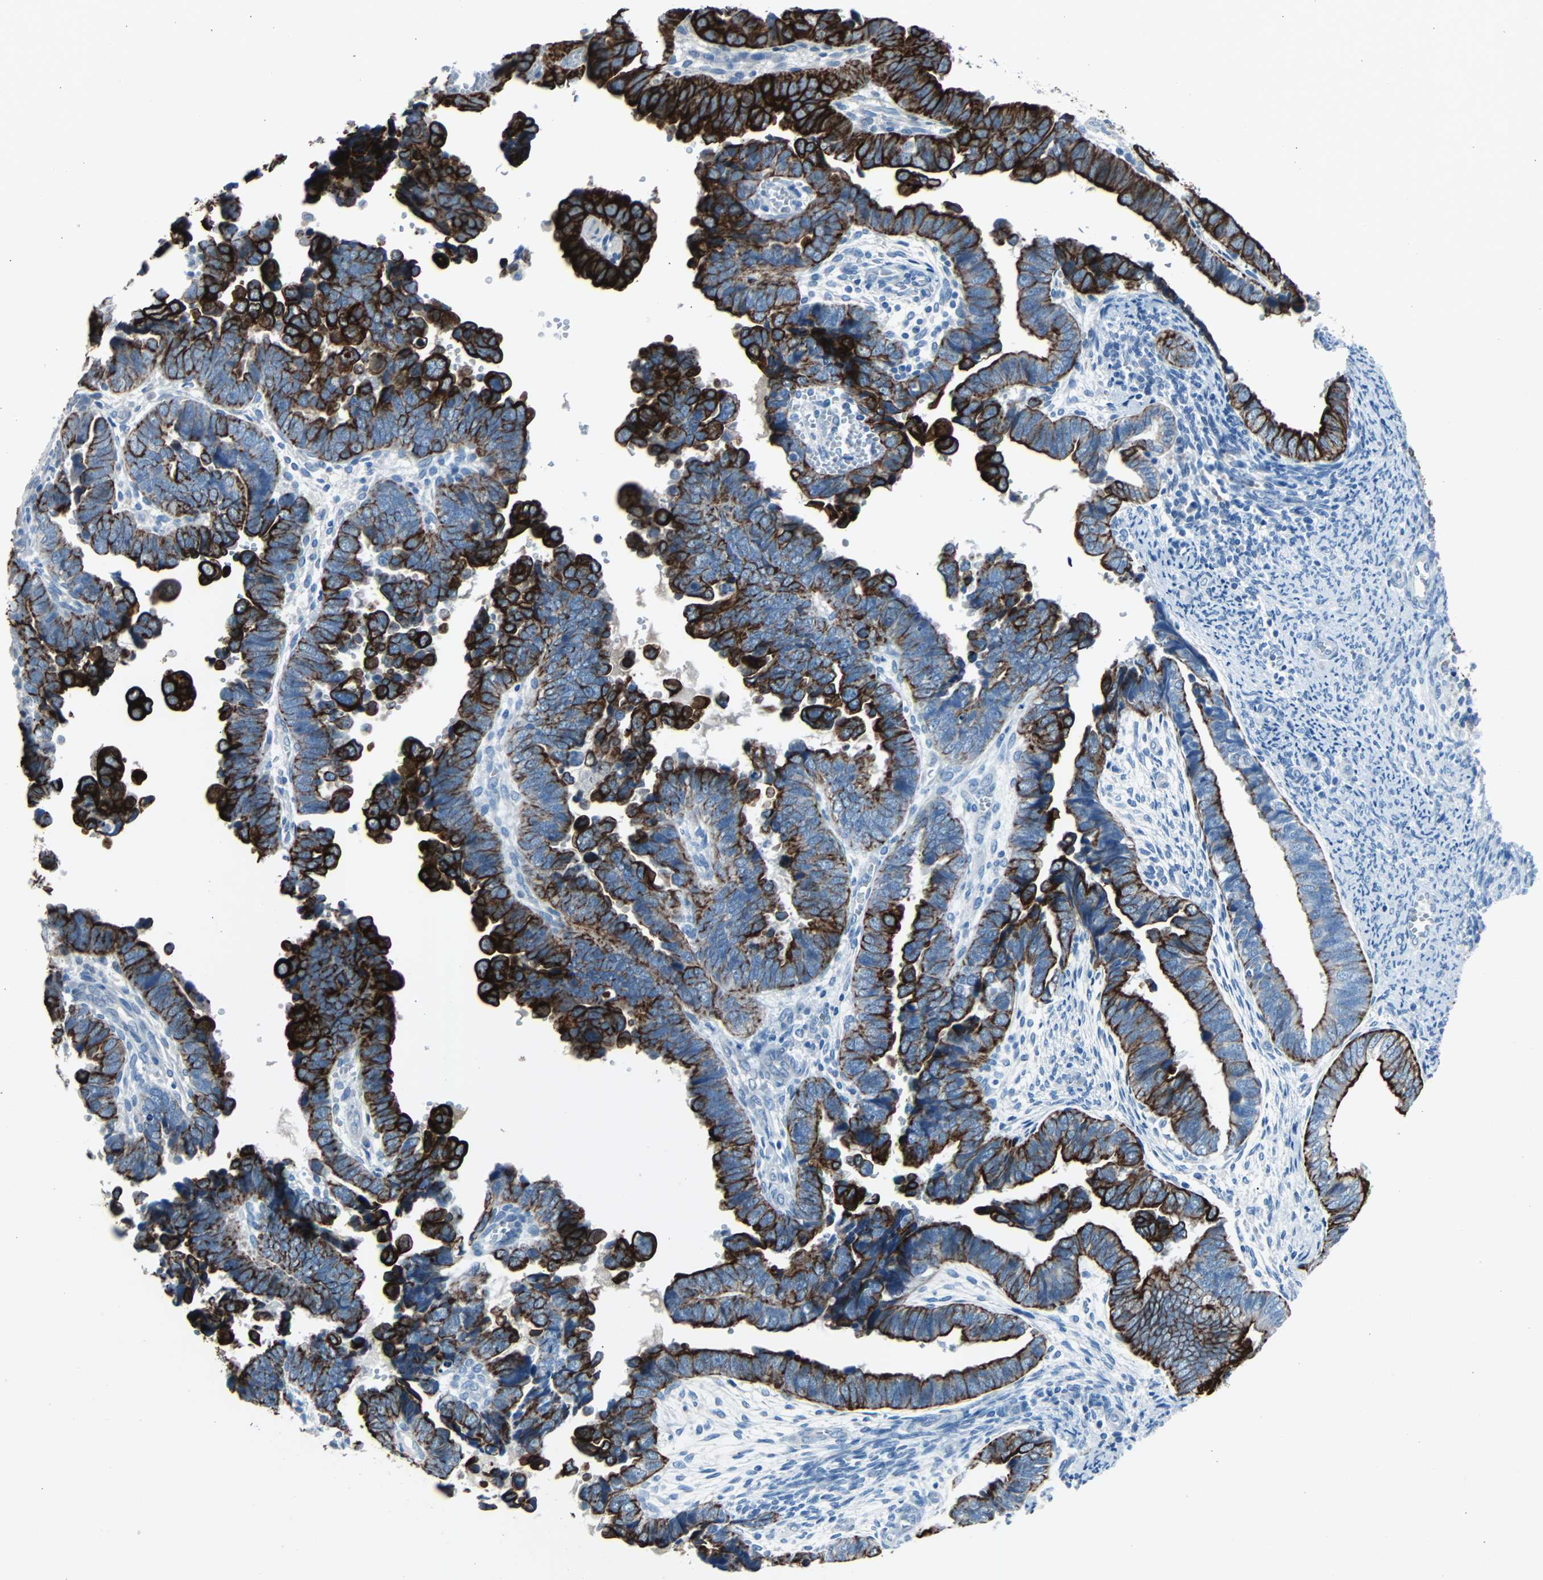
{"staining": {"intensity": "strong", "quantity": ">75%", "location": "cytoplasmic/membranous"}, "tissue": "endometrial cancer", "cell_type": "Tumor cells", "image_type": "cancer", "snomed": [{"axis": "morphology", "description": "Adenocarcinoma, NOS"}, {"axis": "topography", "description": "Endometrium"}], "caption": "Endometrial cancer was stained to show a protein in brown. There is high levels of strong cytoplasmic/membranous staining in approximately >75% of tumor cells.", "gene": "KRT7", "patient": {"sex": "female", "age": 75}}